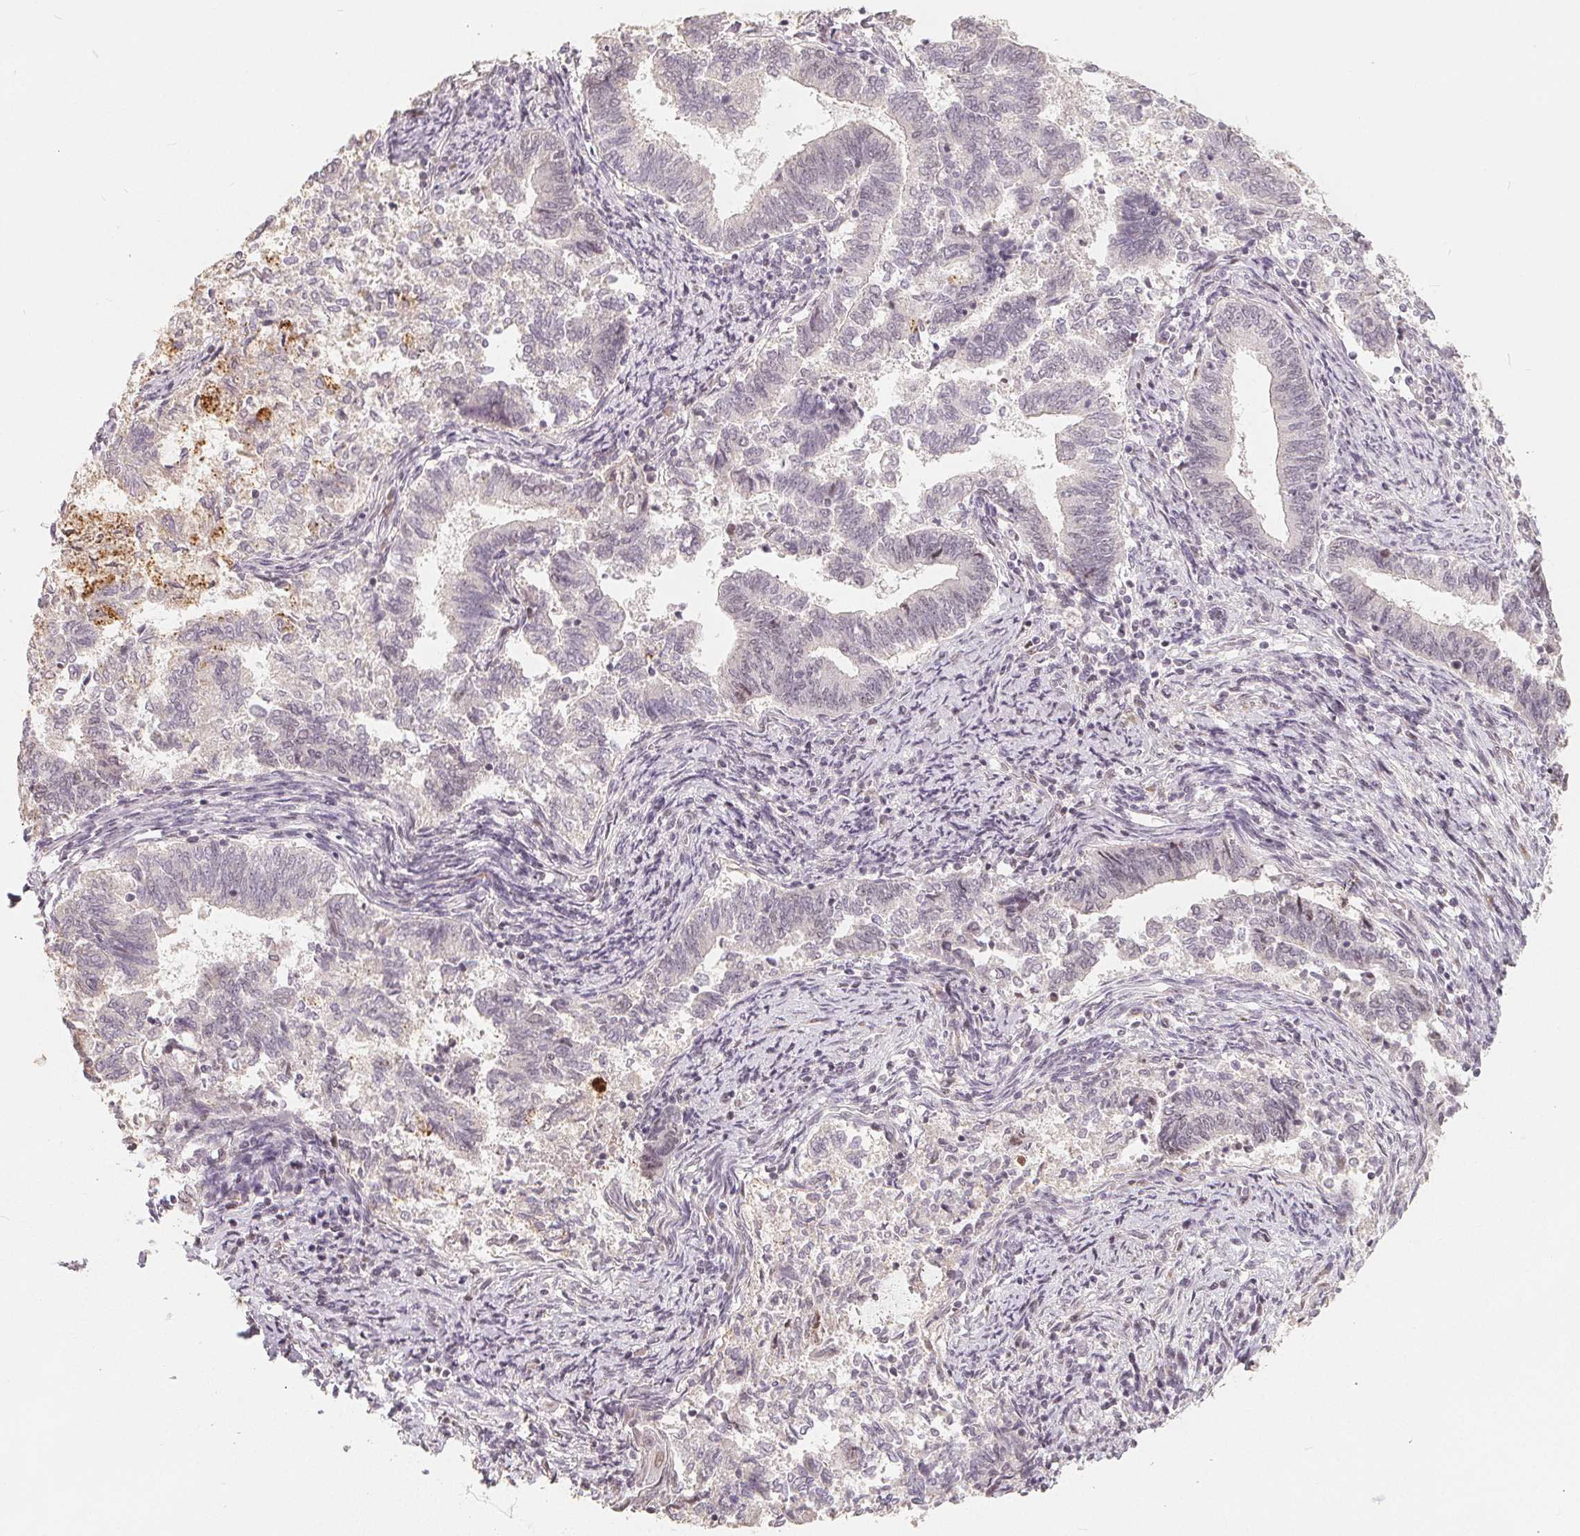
{"staining": {"intensity": "negative", "quantity": "none", "location": "none"}, "tissue": "endometrial cancer", "cell_type": "Tumor cells", "image_type": "cancer", "snomed": [{"axis": "morphology", "description": "Adenocarcinoma, NOS"}, {"axis": "topography", "description": "Endometrium"}], "caption": "This image is of adenocarcinoma (endometrial) stained with immunohistochemistry to label a protein in brown with the nuclei are counter-stained blue. There is no positivity in tumor cells.", "gene": "CCDC138", "patient": {"sex": "female", "age": 65}}